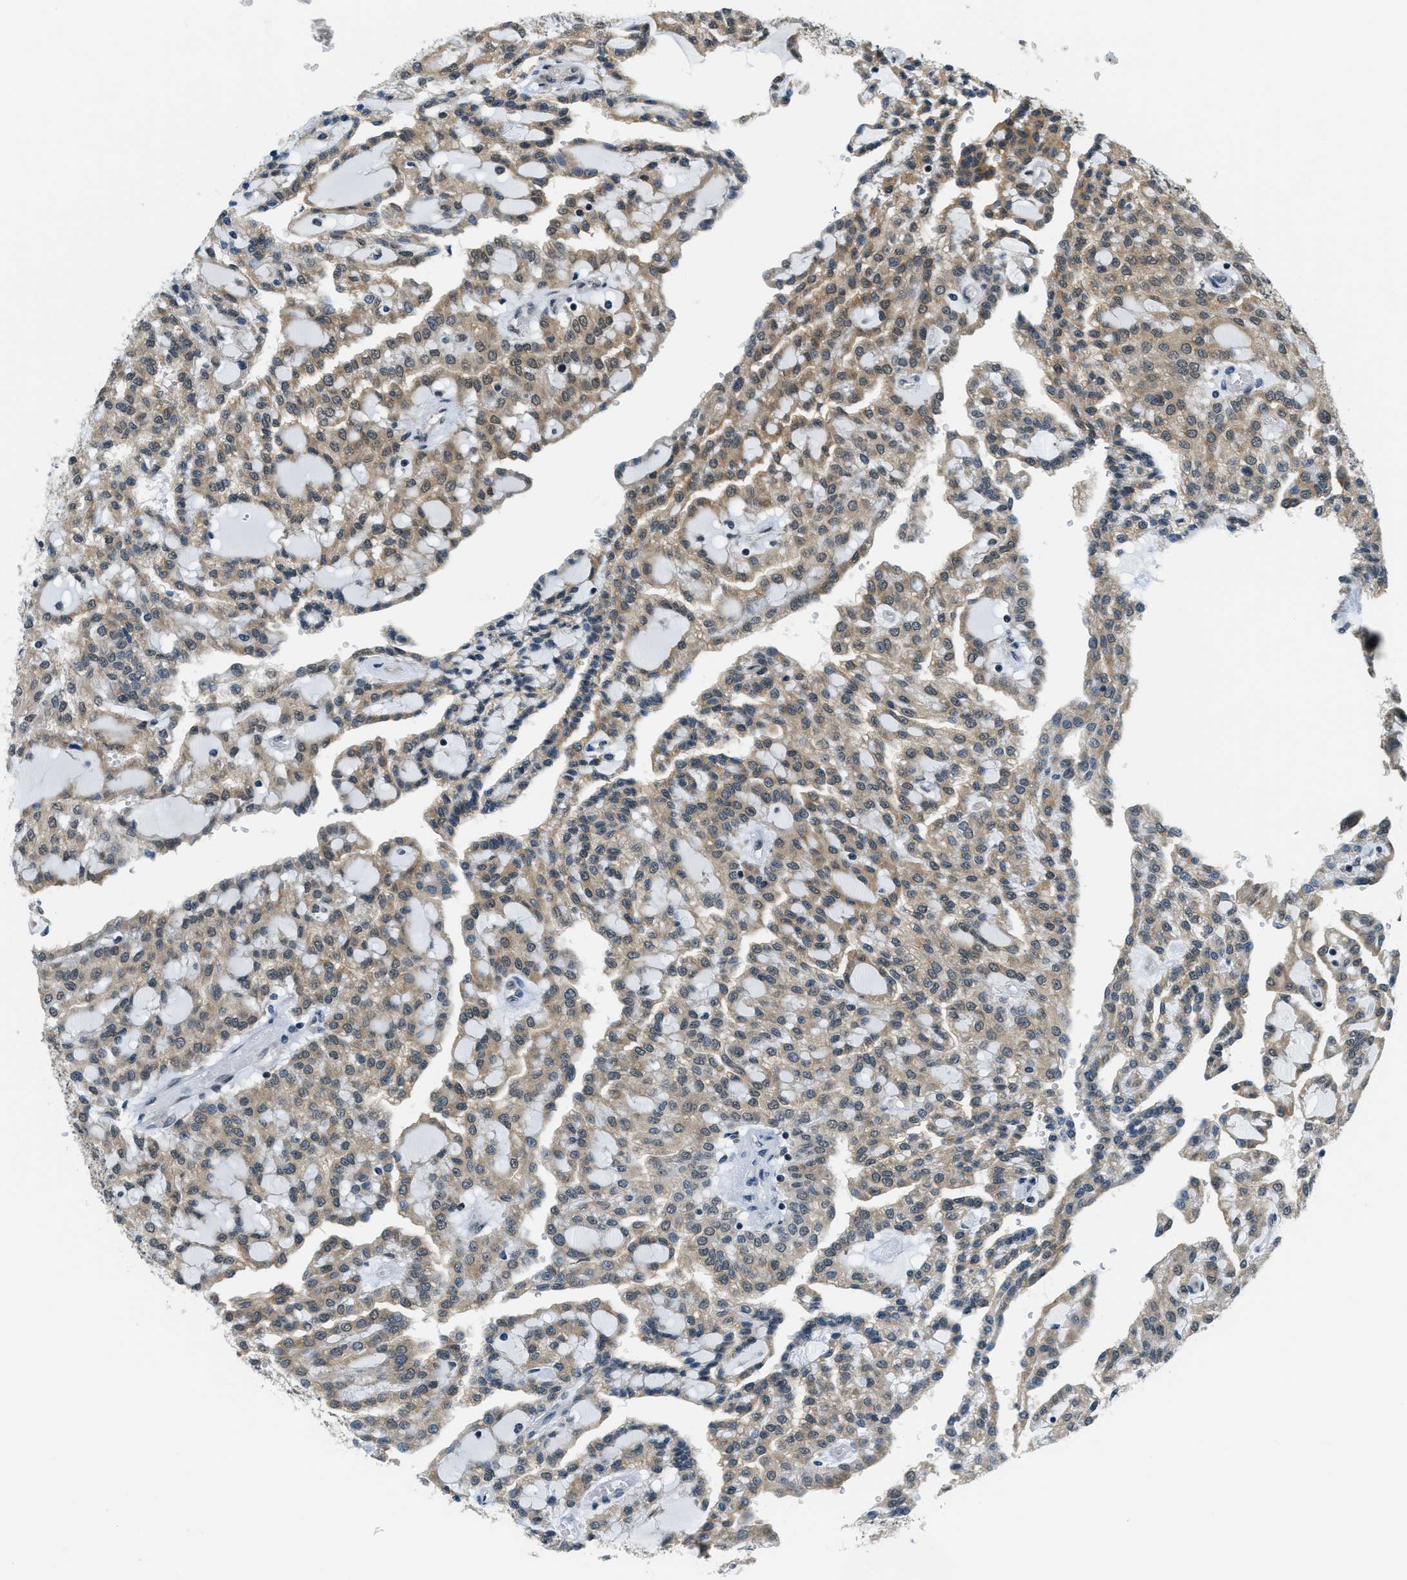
{"staining": {"intensity": "moderate", "quantity": ">75%", "location": "cytoplasmic/membranous"}, "tissue": "renal cancer", "cell_type": "Tumor cells", "image_type": "cancer", "snomed": [{"axis": "morphology", "description": "Adenocarcinoma, NOS"}, {"axis": "topography", "description": "Kidney"}], "caption": "Brown immunohistochemical staining in human renal adenocarcinoma reveals moderate cytoplasmic/membranous staining in approximately >75% of tumor cells. The staining was performed using DAB, with brown indicating positive protein expression. Nuclei are stained blue with hematoxylin.", "gene": "RAB11FIP1", "patient": {"sex": "male", "age": 63}}